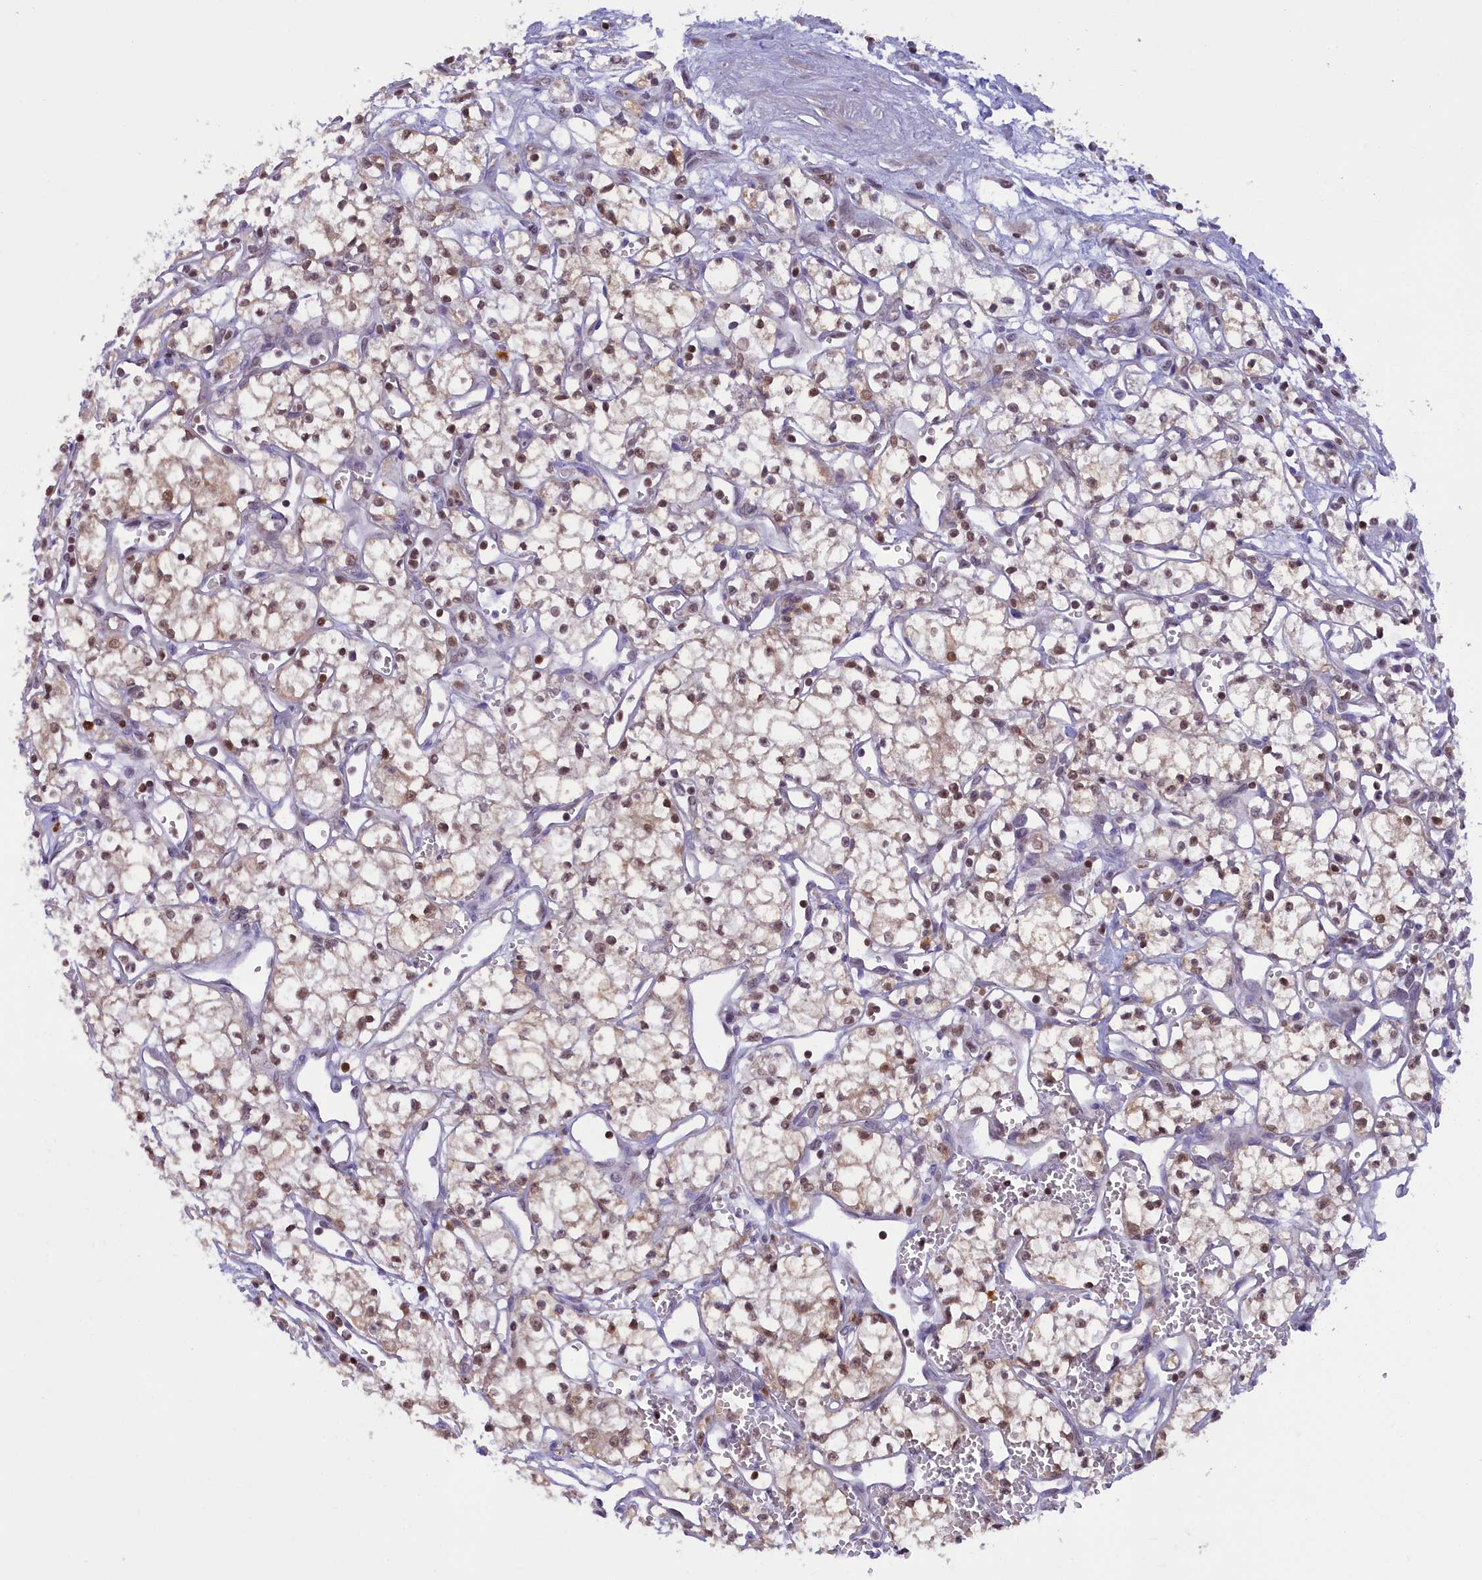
{"staining": {"intensity": "moderate", "quantity": ">75%", "location": "nuclear"}, "tissue": "renal cancer", "cell_type": "Tumor cells", "image_type": "cancer", "snomed": [{"axis": "morphology", "description": "Adenocarcinoma, NOS"}, {"axis": "topography", "description": "Kidney"}], "caption": "Immunohistochemical staining of renal cancer demonstrates moderate nuclear protein expression in about >75% of tumor cells.", "gene": "IZUMO2", "patient": {"sex": "male", "age": 59}}